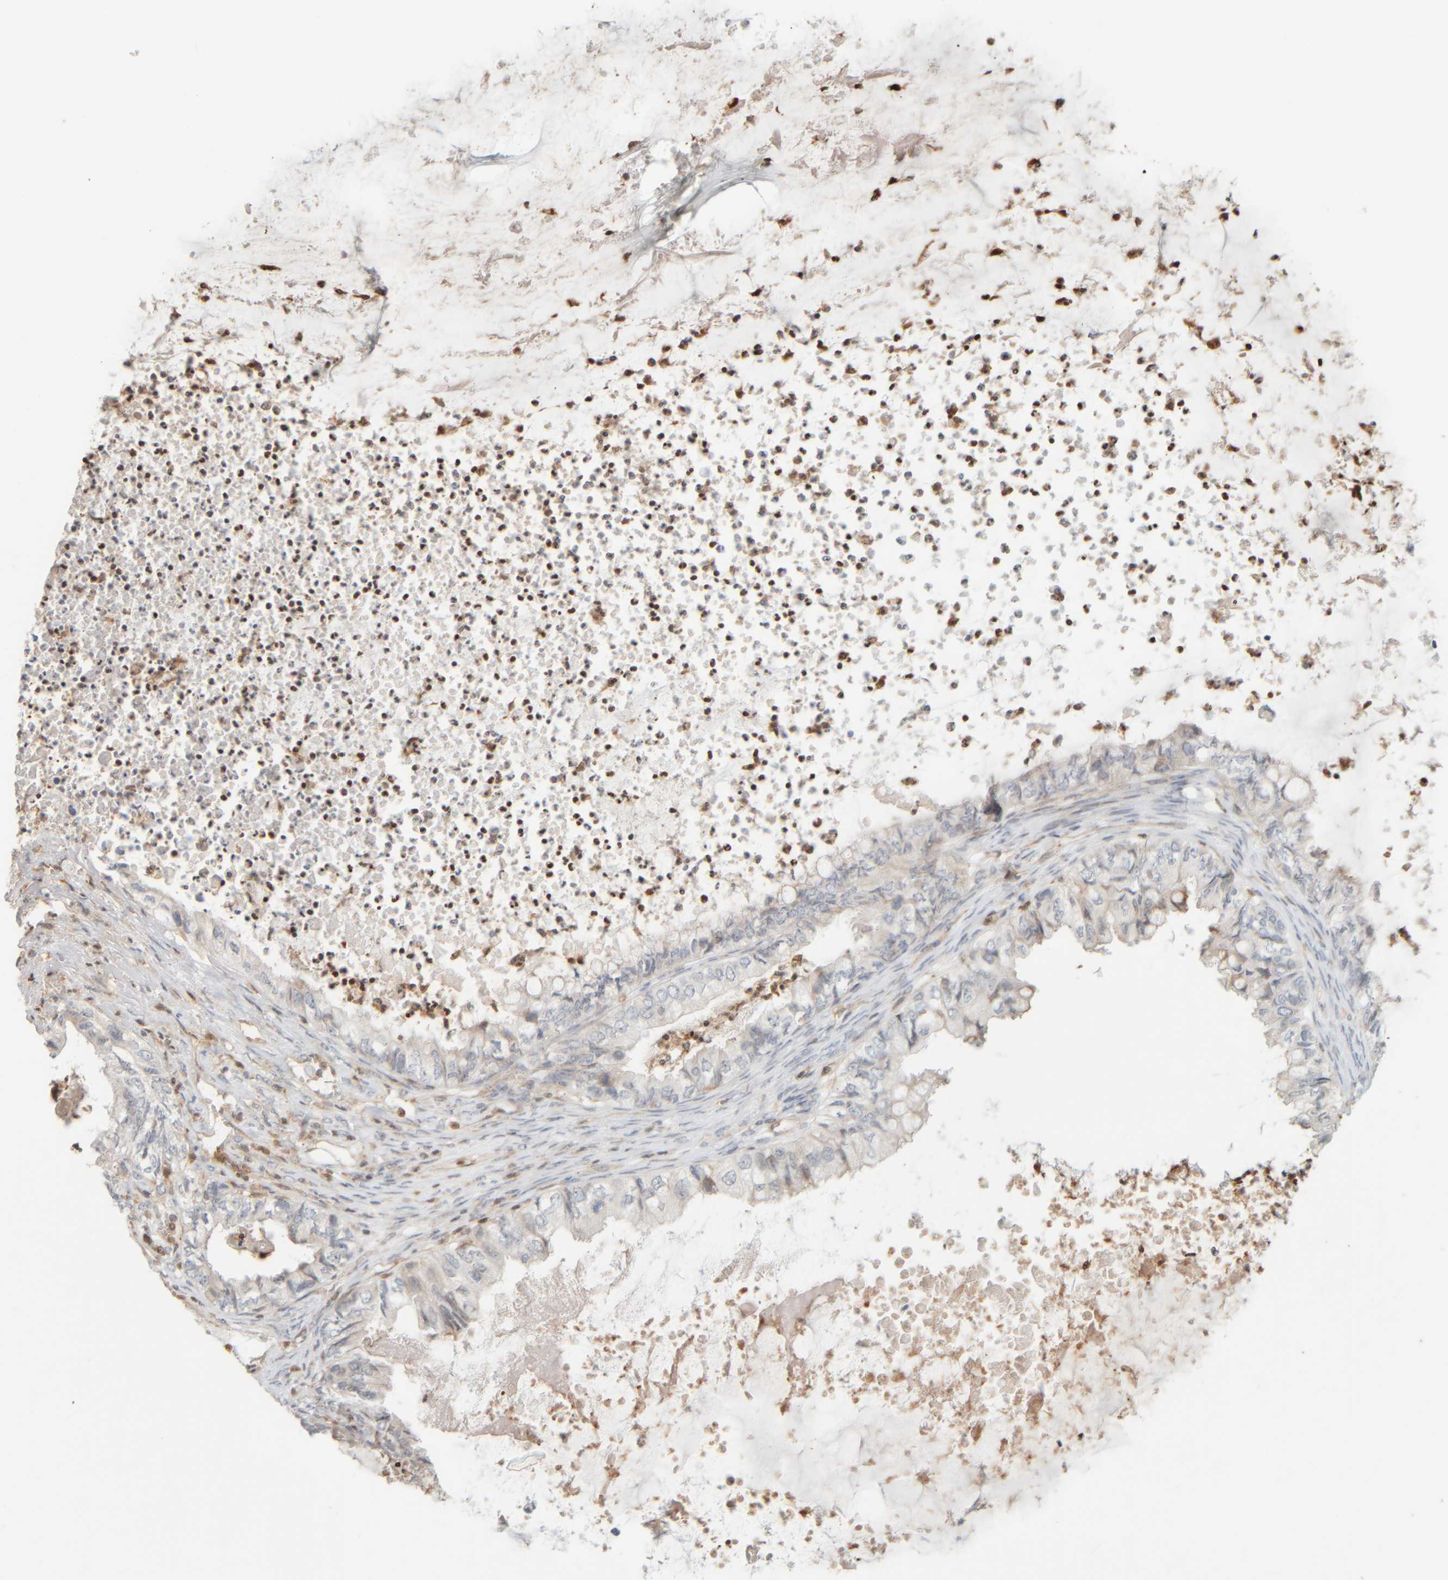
{"staining": {"intensity": "negative", "quantity": "none", "location": "none"}, "tissue": "ovarian cancer", "cell_type": "Tumor cells", "image_type": "cancer", "snomed": [{"axis": "morphology", "description": "Cystadenocarcinoma, mucinous, NOS"}, {"axis": "topography", "description": "Ovary"}], "caption": "Protein analysis of ovarian mucinous cystadenocarcinoma displays no significant expression in tumor cells.", "gene": "PTGES3L-AARSD1", "patient": {"sex": "female", "age": 80}}